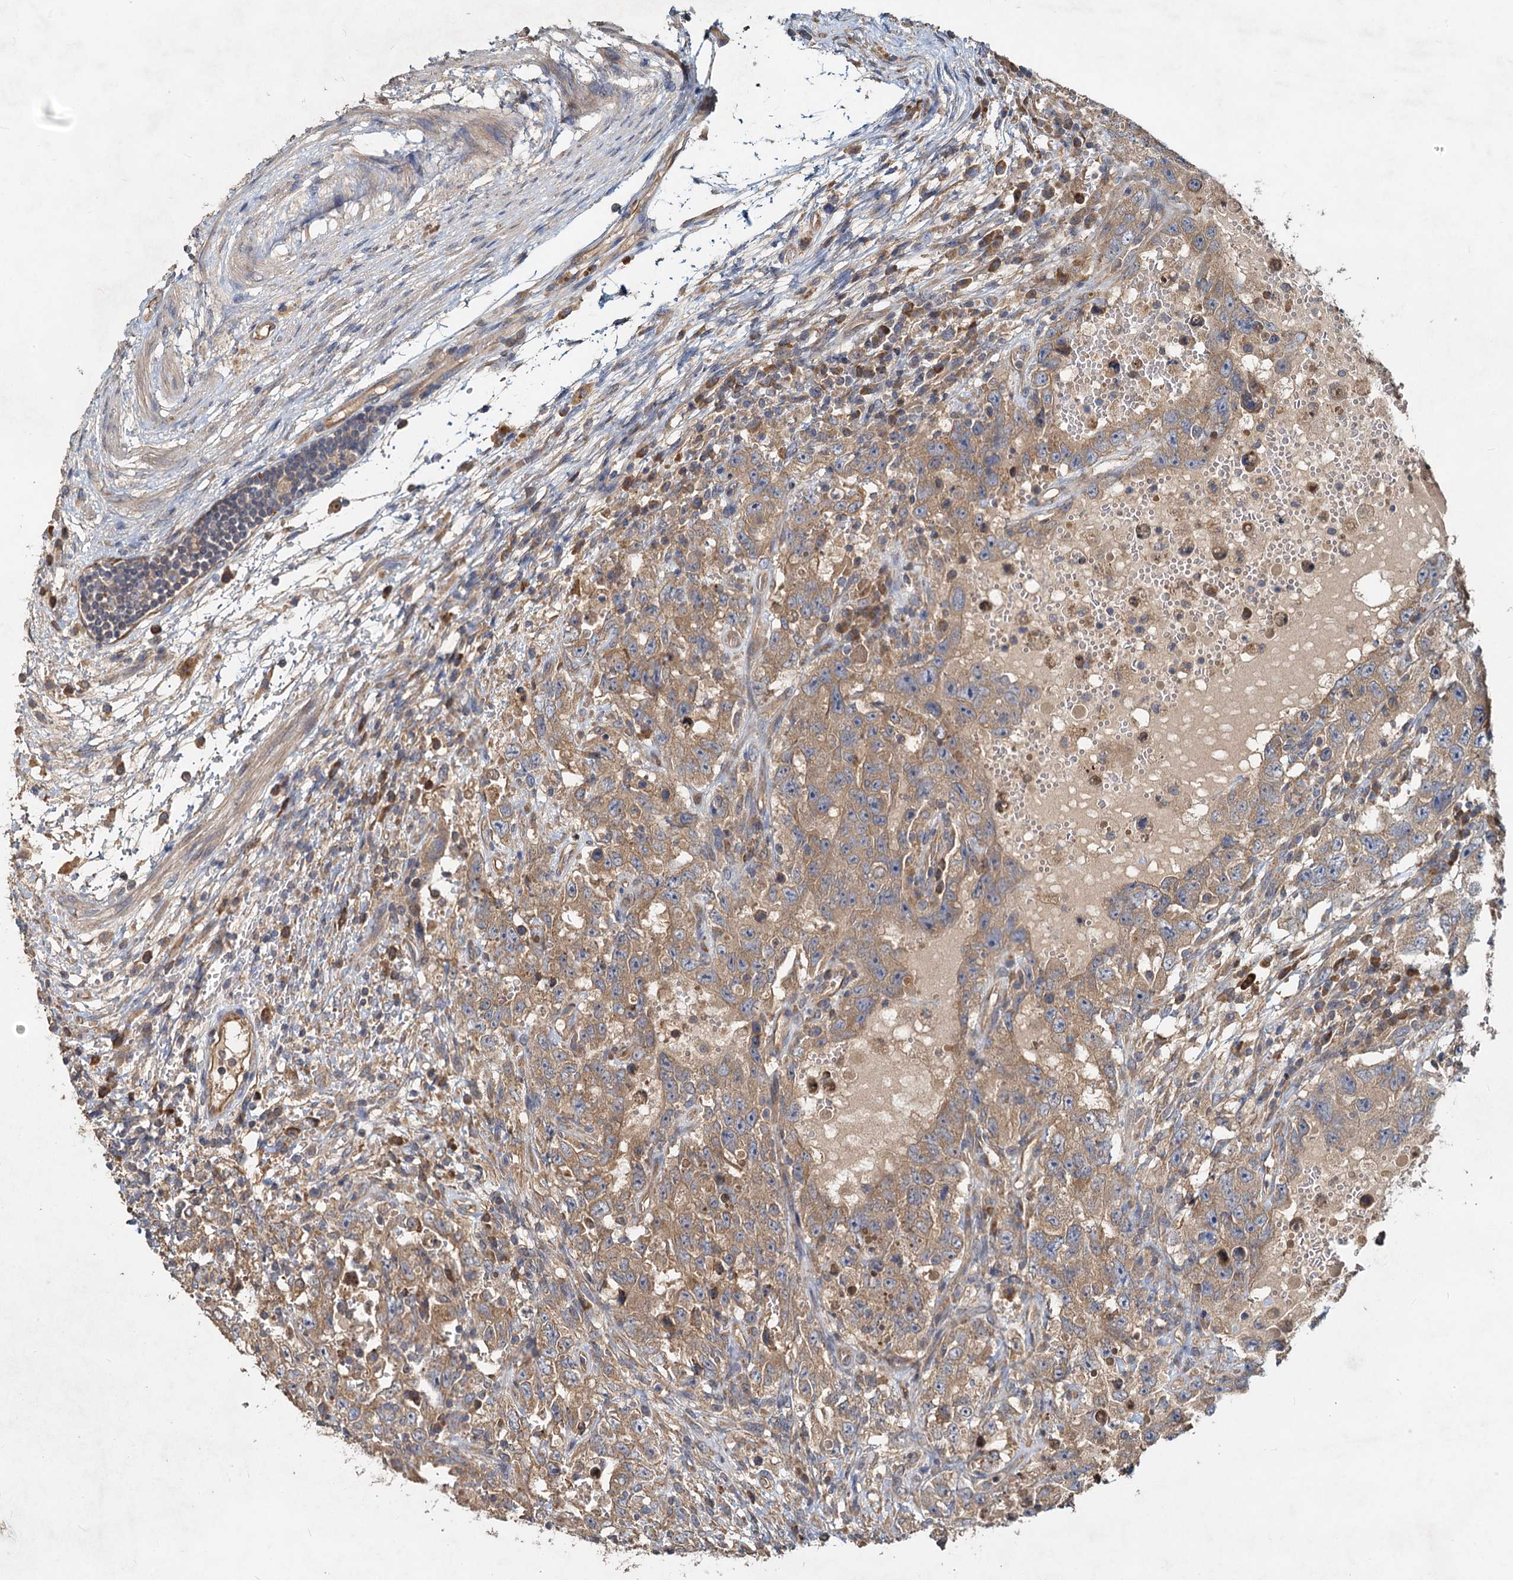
{"staining": {"intensity": "weak", "quantity": ">75%", "location": "cytoplasmic/membranous"}, "tissue": "testis cancer", "cell_type": "Tumor cells", "image_type": "cancer", "snomed": [{"axis": "morphology", "description": "Carcinoma, Embryonal, NOS"}, {"axis": "topography", "description": "Testis"}], "caption": "This image demonstrates testis cancer (embryonal carcinoma) stained with immunohistochemistry (IHC) to label a protein in brown. The cytoplasmic/membranous of tumor cells show weak positivity for the protein. Nuclei are counter-stained blue.", "gene": "HYI", "patient": {"sex": "male", "age": 26}}